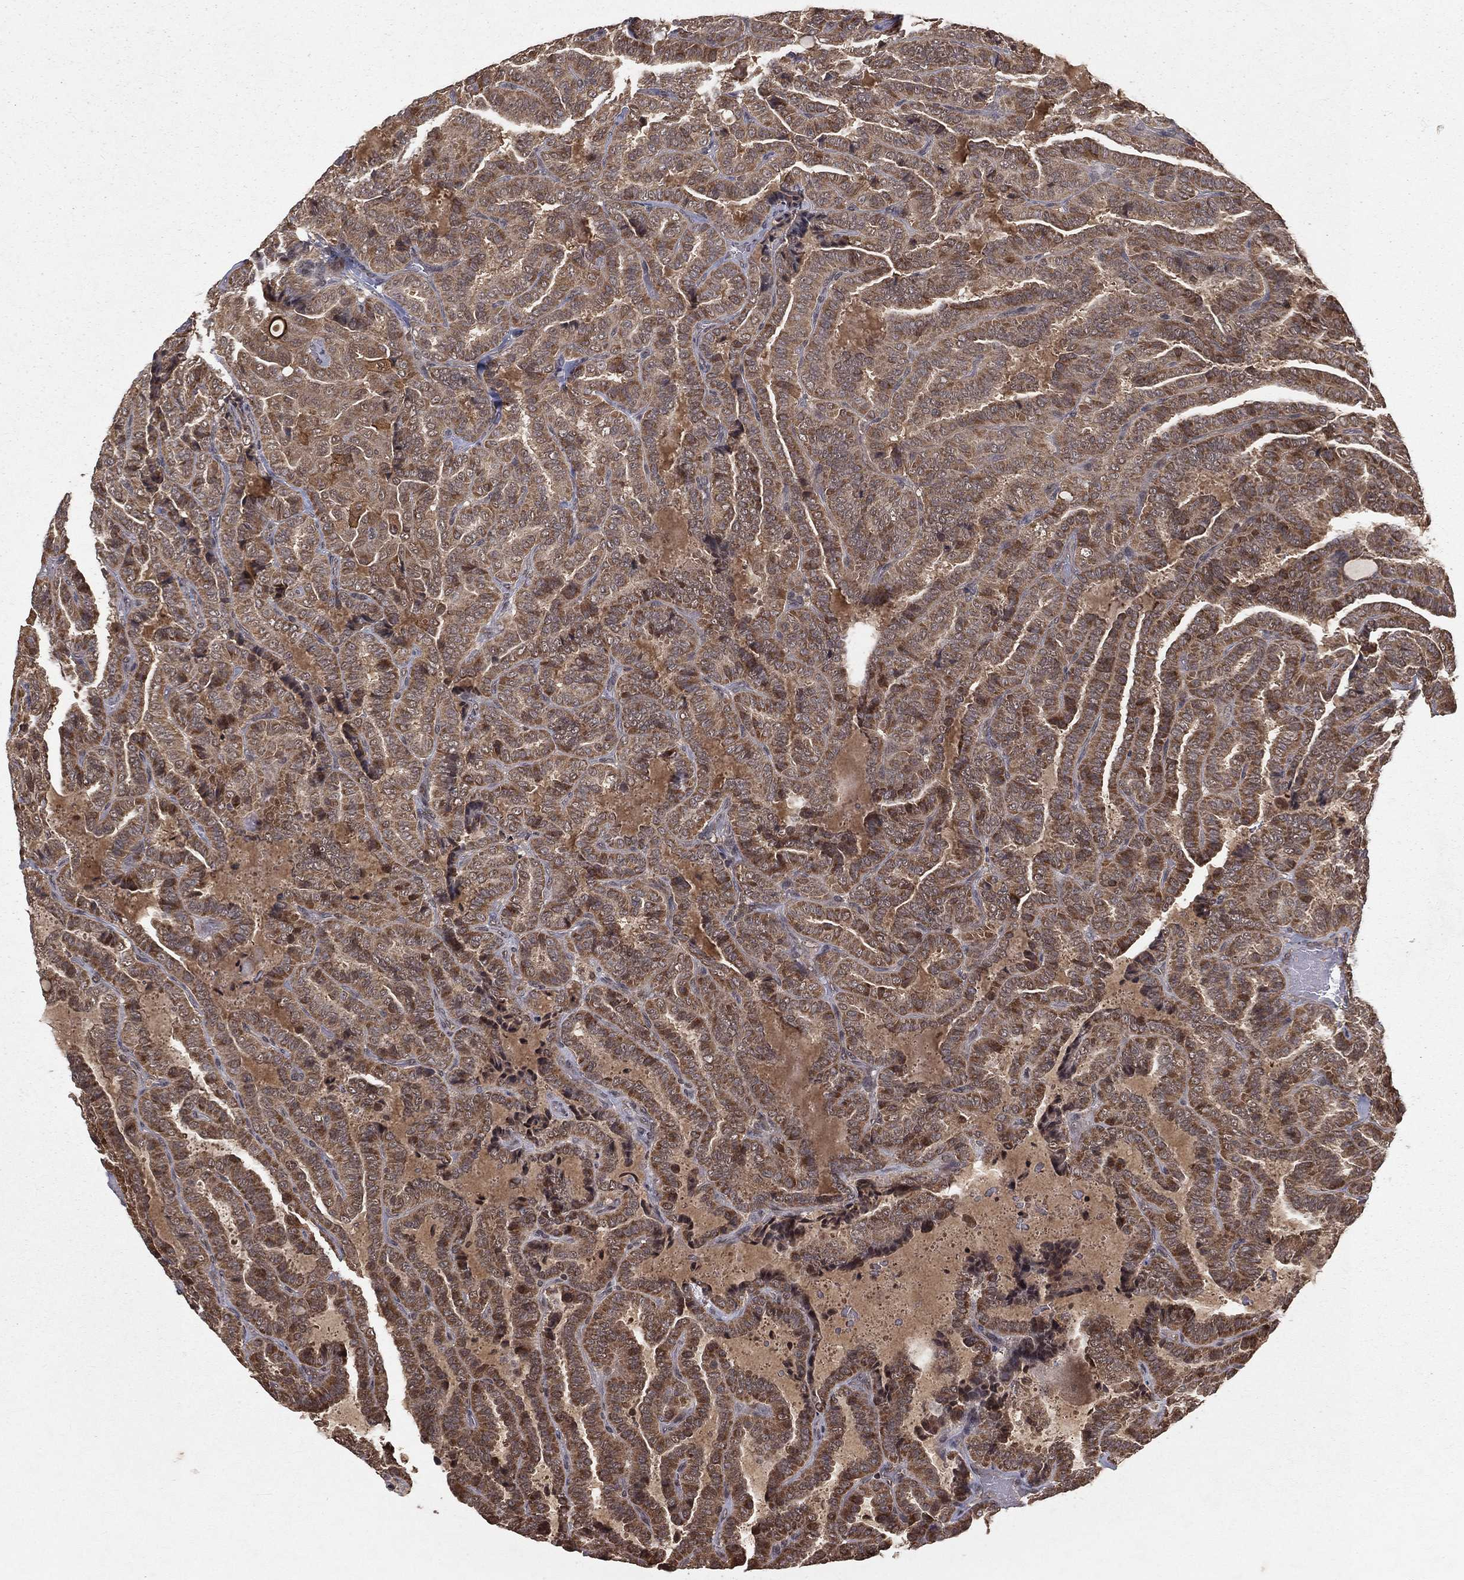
{"staining": {"intensity": "moderate", "quantity": ">75%", "location": "cytoplasmic/membranous"}, "tissue": "thyroid cancer", "cell_type": "Tumor cells", "image_type": "cancer", "snomed": [{"axis": "morphology", "description": "Papillary adenocarcinoma, NOS"}, {"axis": "topography", "description": "Thyroid gland"}], "caption": "Immunohistochemical staining of papillary adenocarcinoma (thyroid) shows moderate cytoplasmic/membranous protein positivity in approximately >75% of tumor cells.", "gene": "ZDHHC15", "patient": {"sex": "female", "age": 39}}